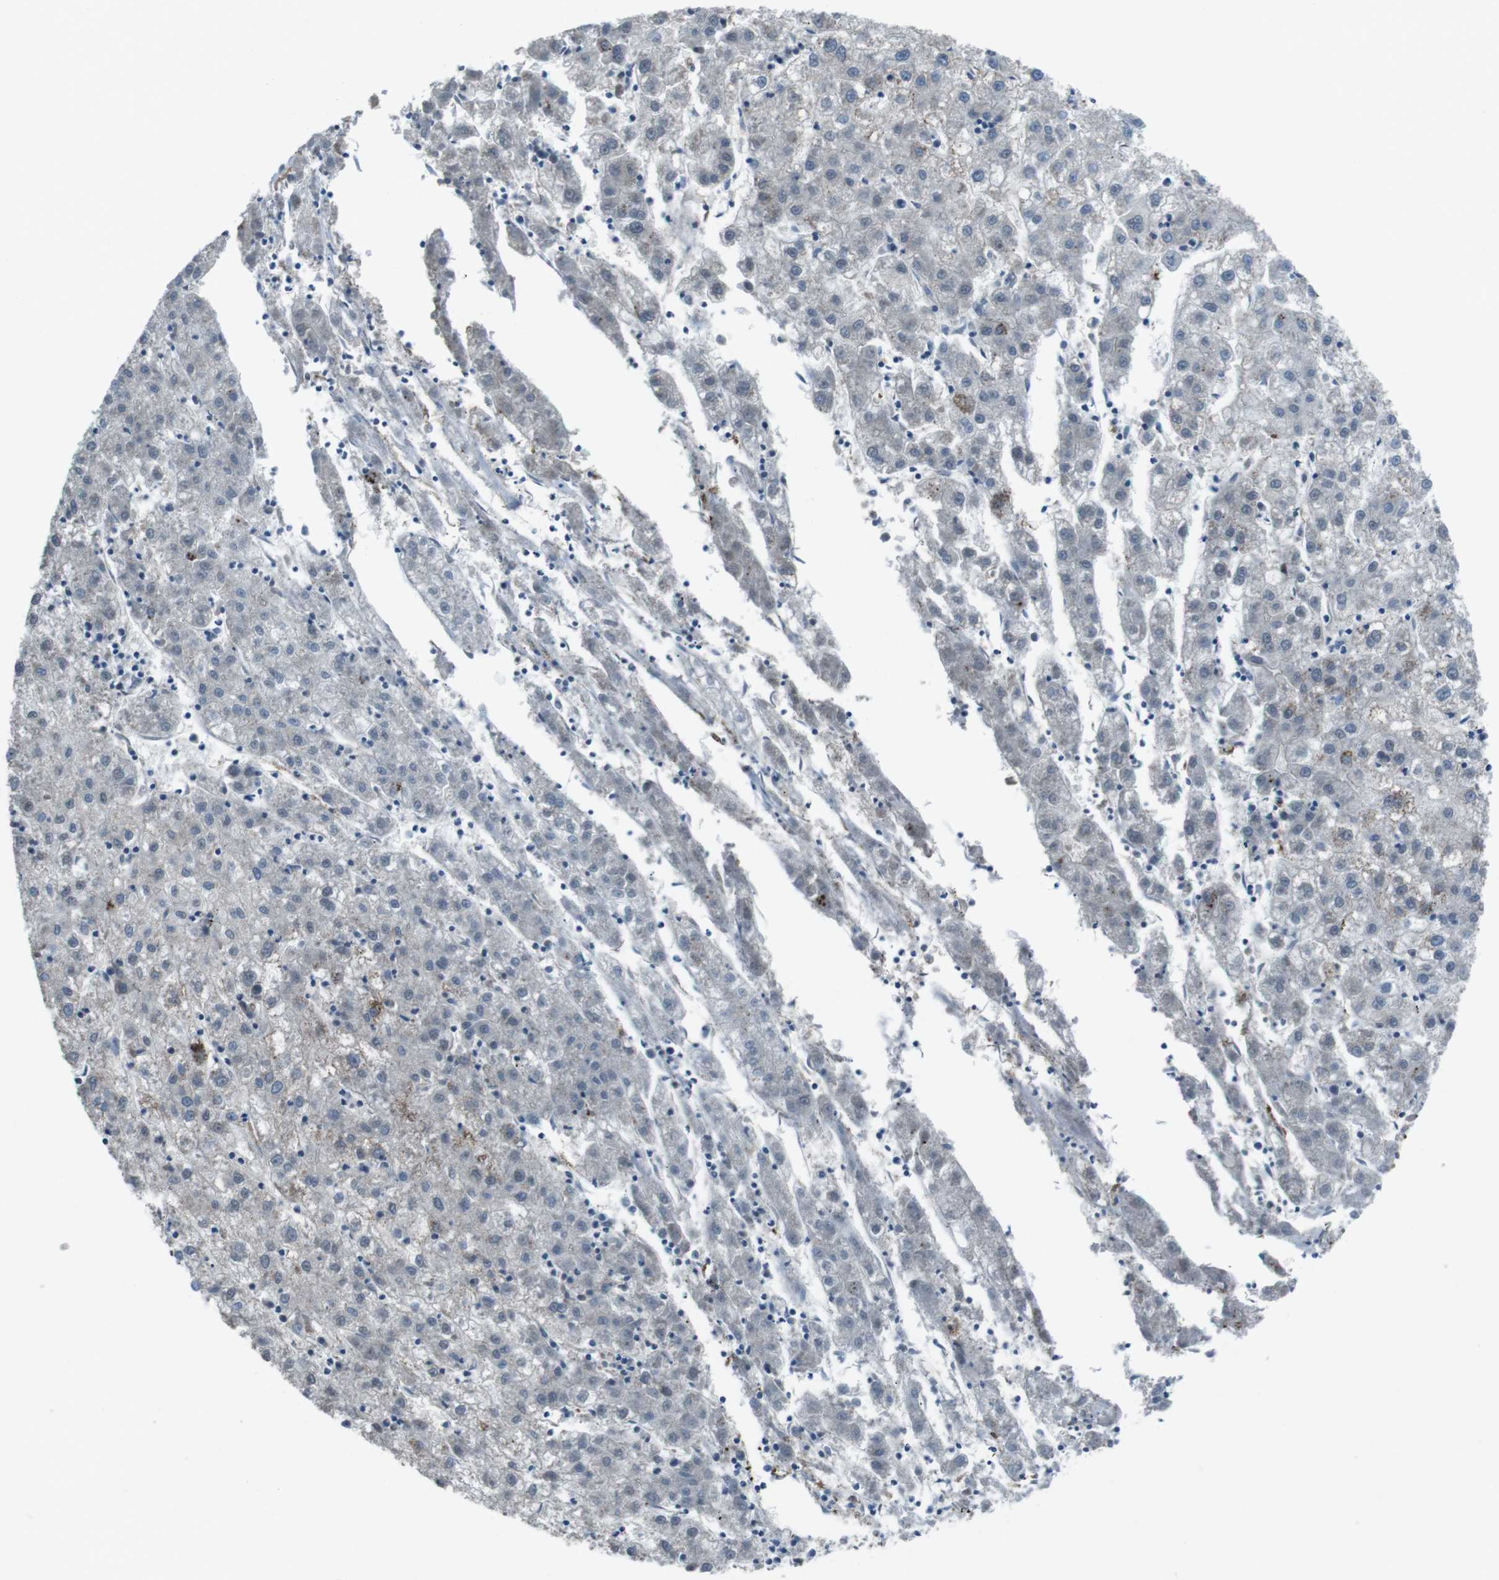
{"staining": {"intensity": "negative", "quantity": "none", "location": "none"}, "tissue": "liver cancer", "cell_type": "Tumor cells", "image_type": "cancer", "snomed": [{"axis": "morphology", "description": "Carcinoma, Hepatocellular, NOS"}, {"axis": "topography", "description": "Liver"}], "caption": "Immunohistochemistry (IHC) of human liver hepatocellular carcinoma demonstrates no positivity in tumor cells.", "gene": "GDF10", "patient": {"sex": "male", "age": 72}}